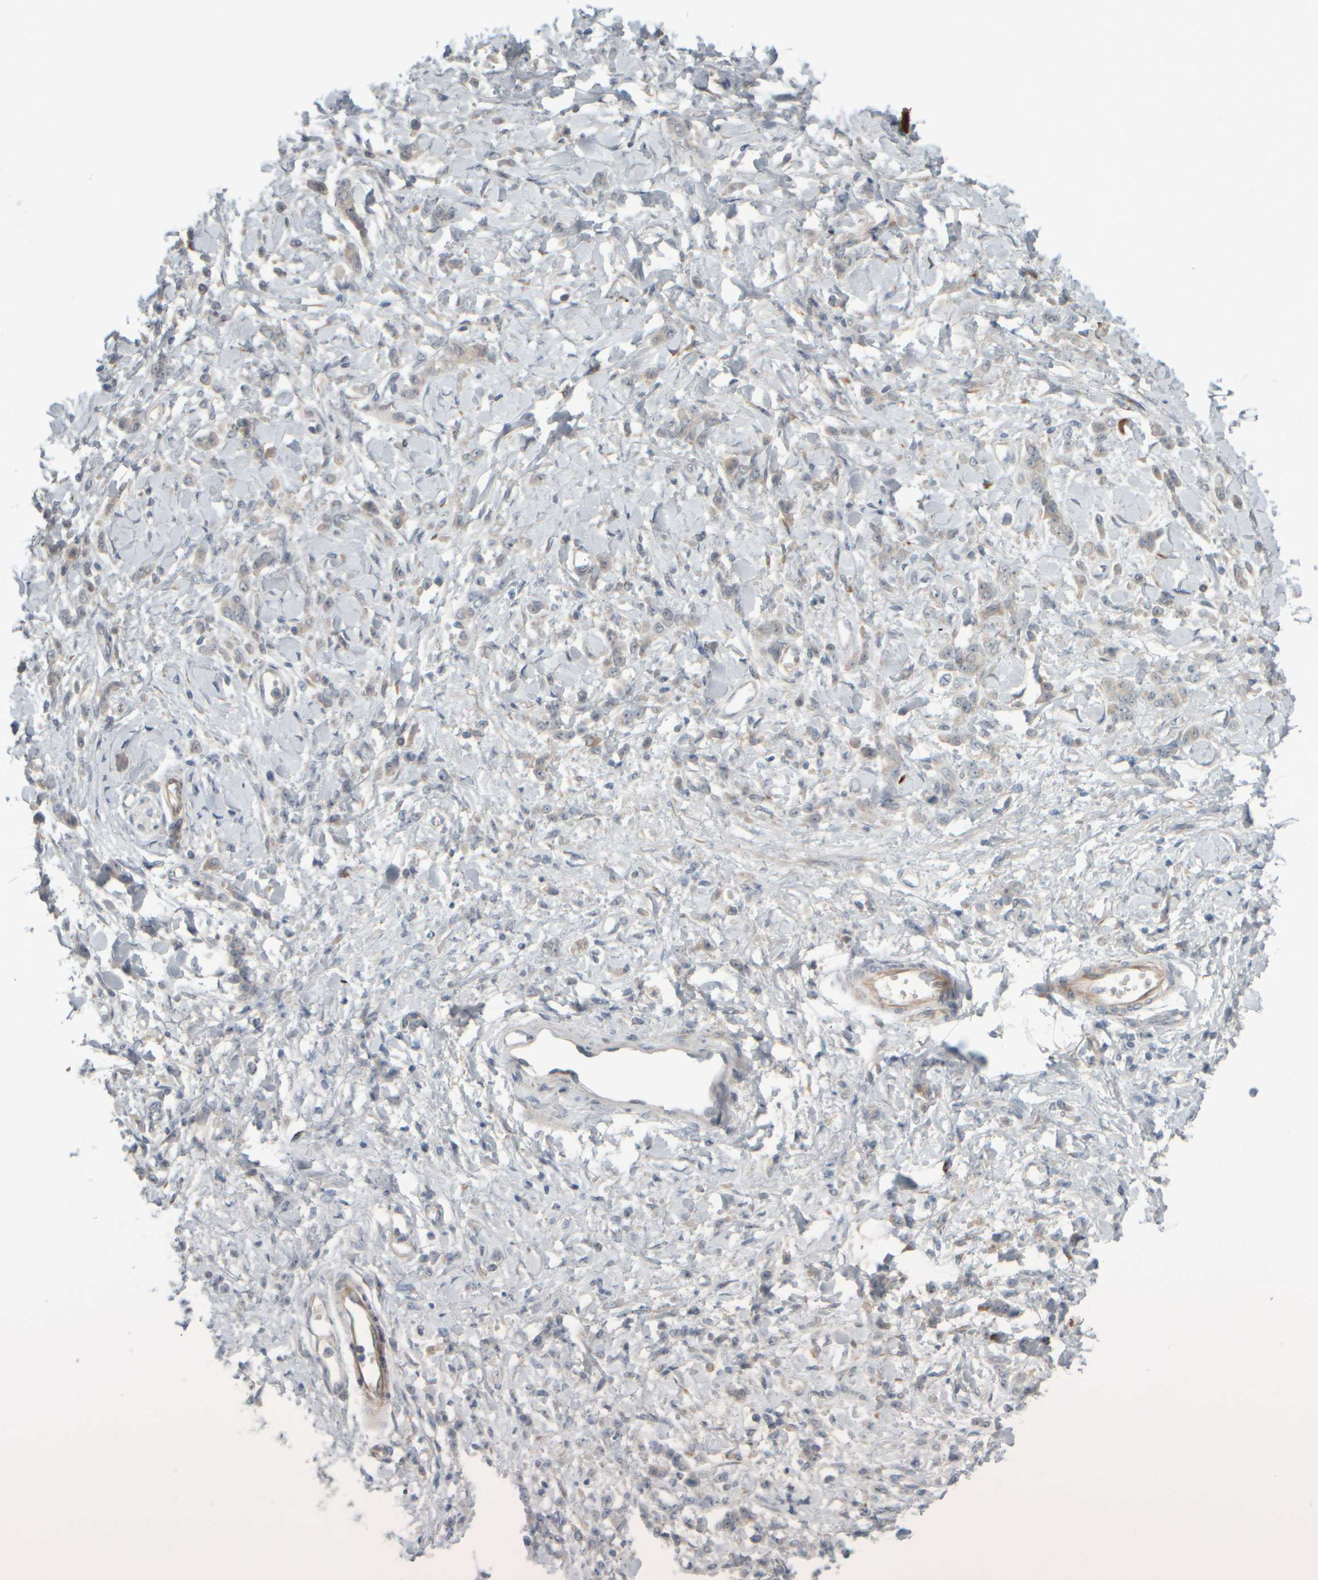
{"staining": {"intensity": "negative", "quantity": "none", "location": "none"}, "tissue": "stomach cancer", "cell_type": "Tumor cells", "image_type": "cancer", "snomed": [{"axis": "morphology", "description": "Normal tissue, NOS"}, {"axis": "morphology", "description": "Adenocarcinoma, NOS"}, {"axis": "topography", "description": "Stomach"}], "caption": "Immunohistochemistry (IHC) of human stomach cancer displays no staining in tumor cells.", "gene": "HGS", "patient": {"sex": "male", "age": 82}}